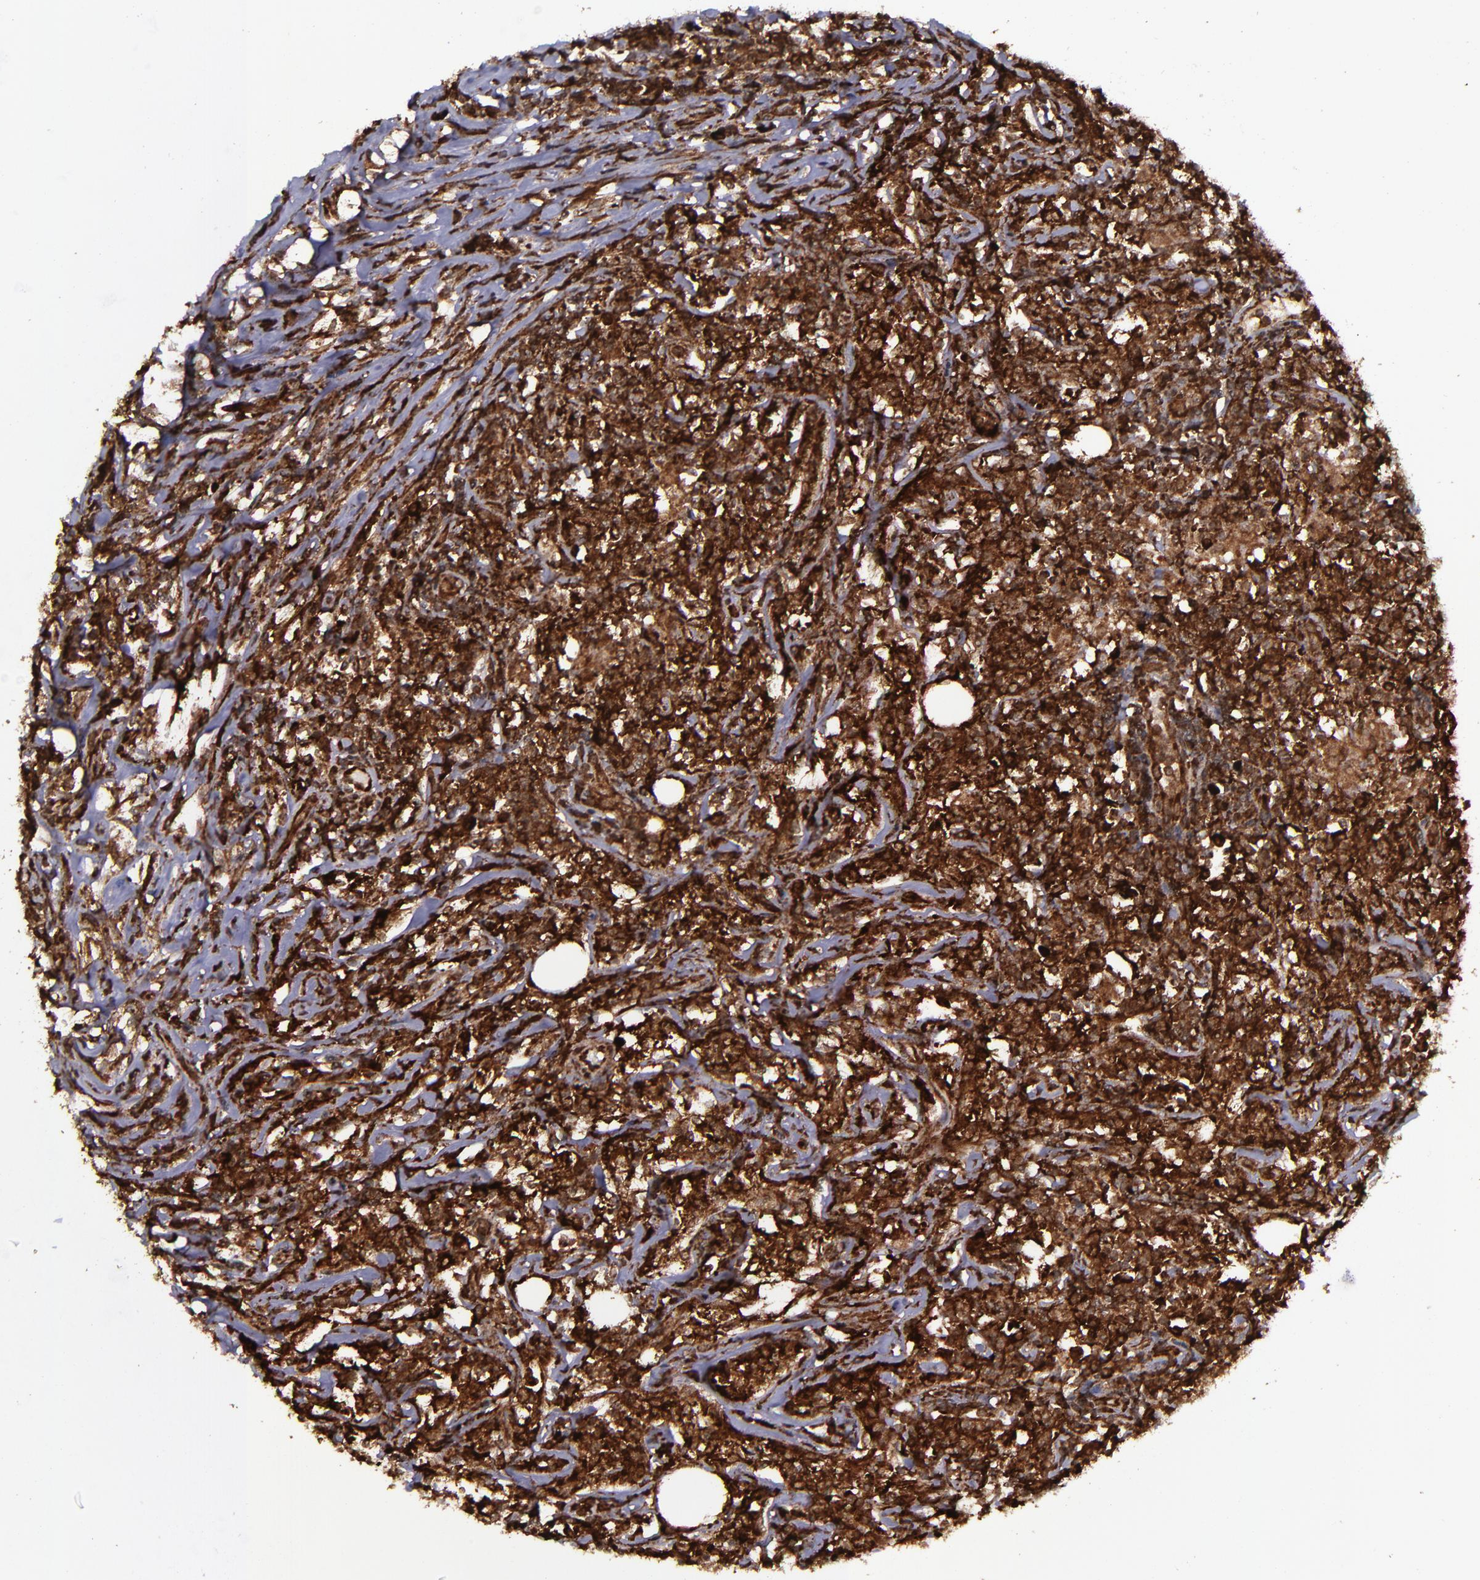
{"staining": {"intensity": "strong", "quantity": ">75%", "location": "cytoplasmic/membranous,nuclear"}, "tissue": "lymphoma", "cell_type": "Tumor cells", "image_type": "cancer", "snomed": [{"axis": "morphology", "description": "Malignant lymphoma, non-Hodgkin's type, High grade"}, {"axis": "topography", "description": "Lymph node"}], "caption": "This micrograph reveals immunohistochemistry staining of human lymphoma, with high strong cytoplasmic/membranous and nuclear staining in approximately >75% of tumor cells.", "gene": "EIF4ENIF1", "patient": {"sex": "female", "age": 84}}